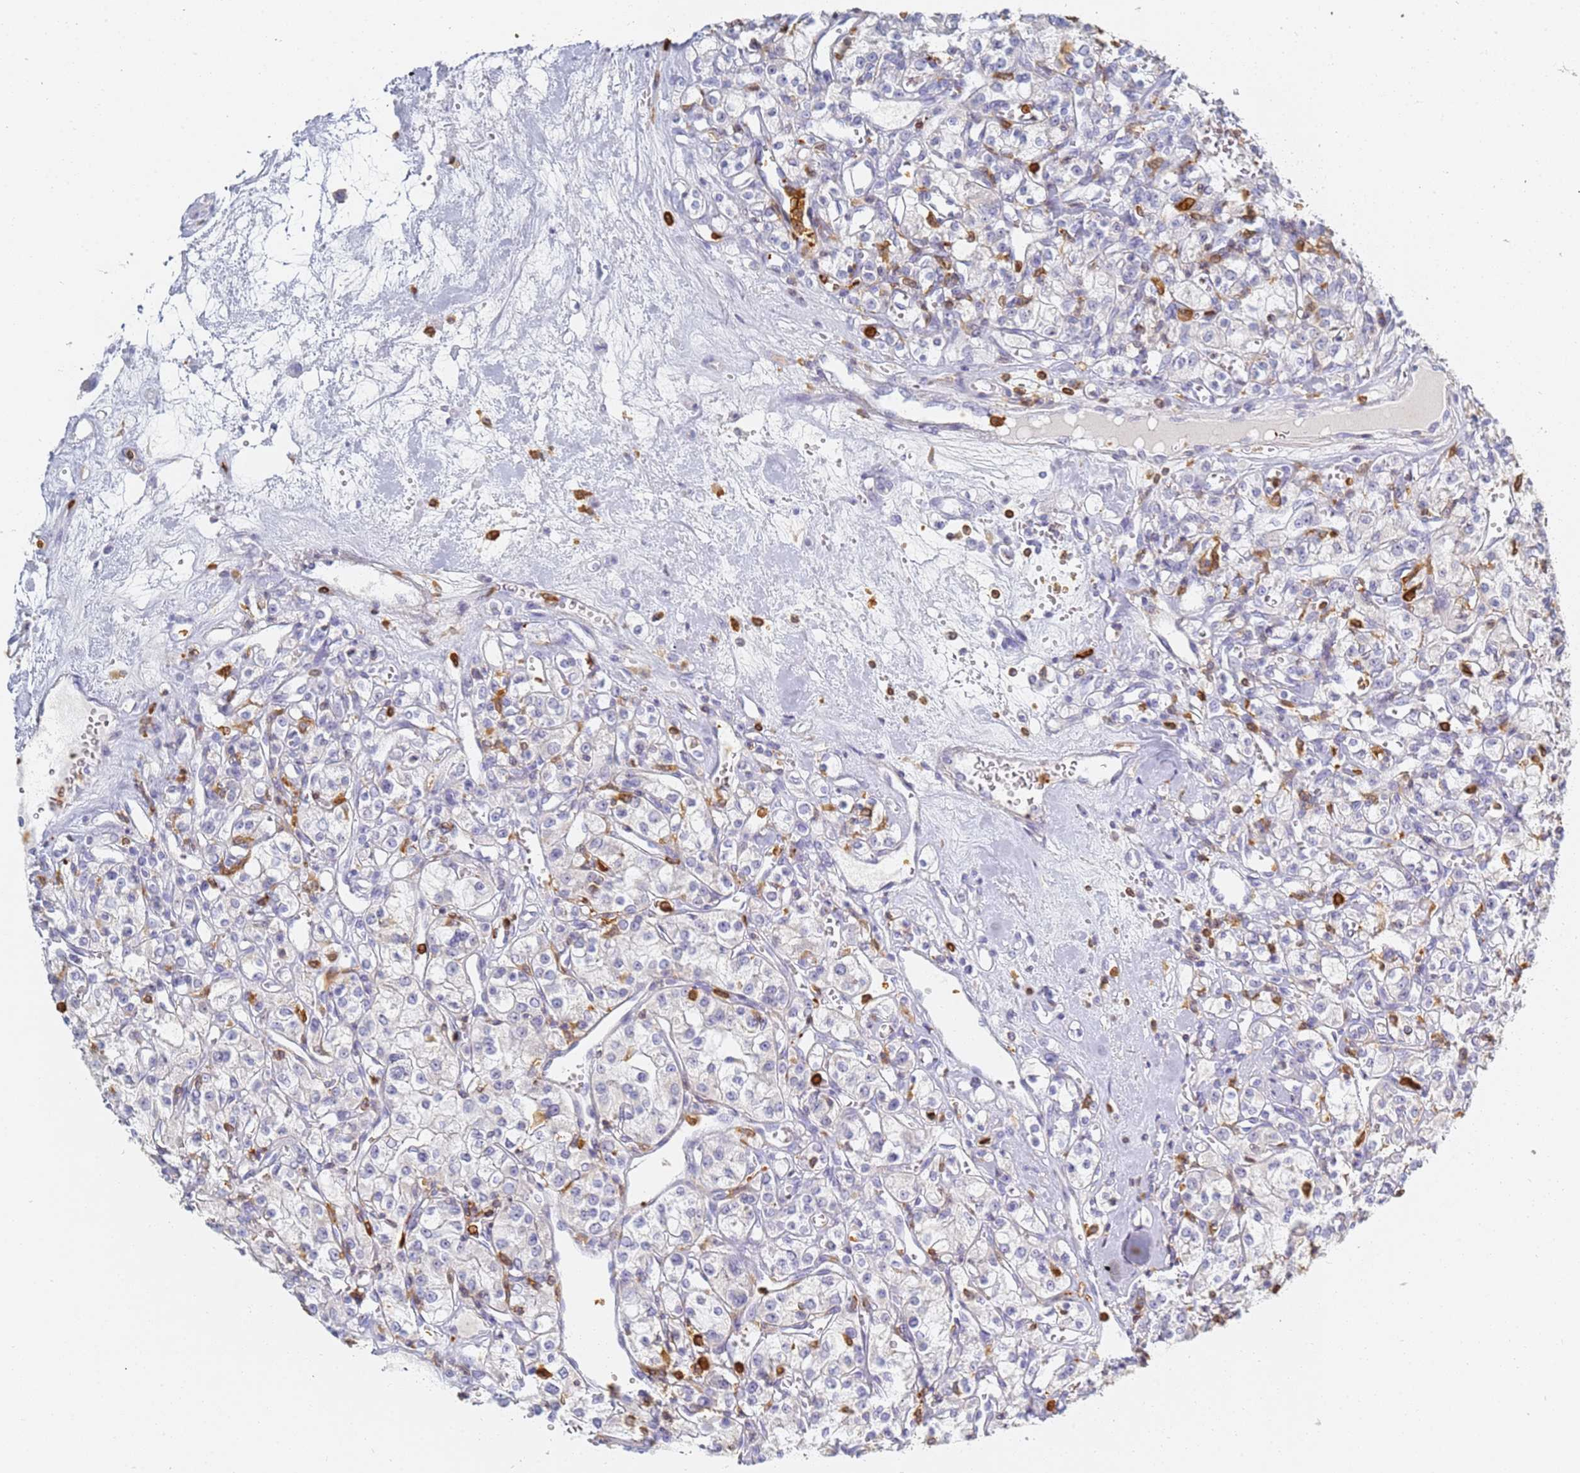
{"staining": {"intensity": "negative", "quantity": "none", "location": "none"}, "tissue": "renal cancer", "cell_type": "Tumor cells", "image_type": "cancer", "snomed": [{"axis": "morphology", "description": "Adenocarcinoma, NOS"}, {"axis": "topography", "description": "Kidney"}], "caption": "There is no significant positivity in tumor cells of renal cancer.", "gene": "BIN2", "patient": {"sex": "female", "age": 59}}